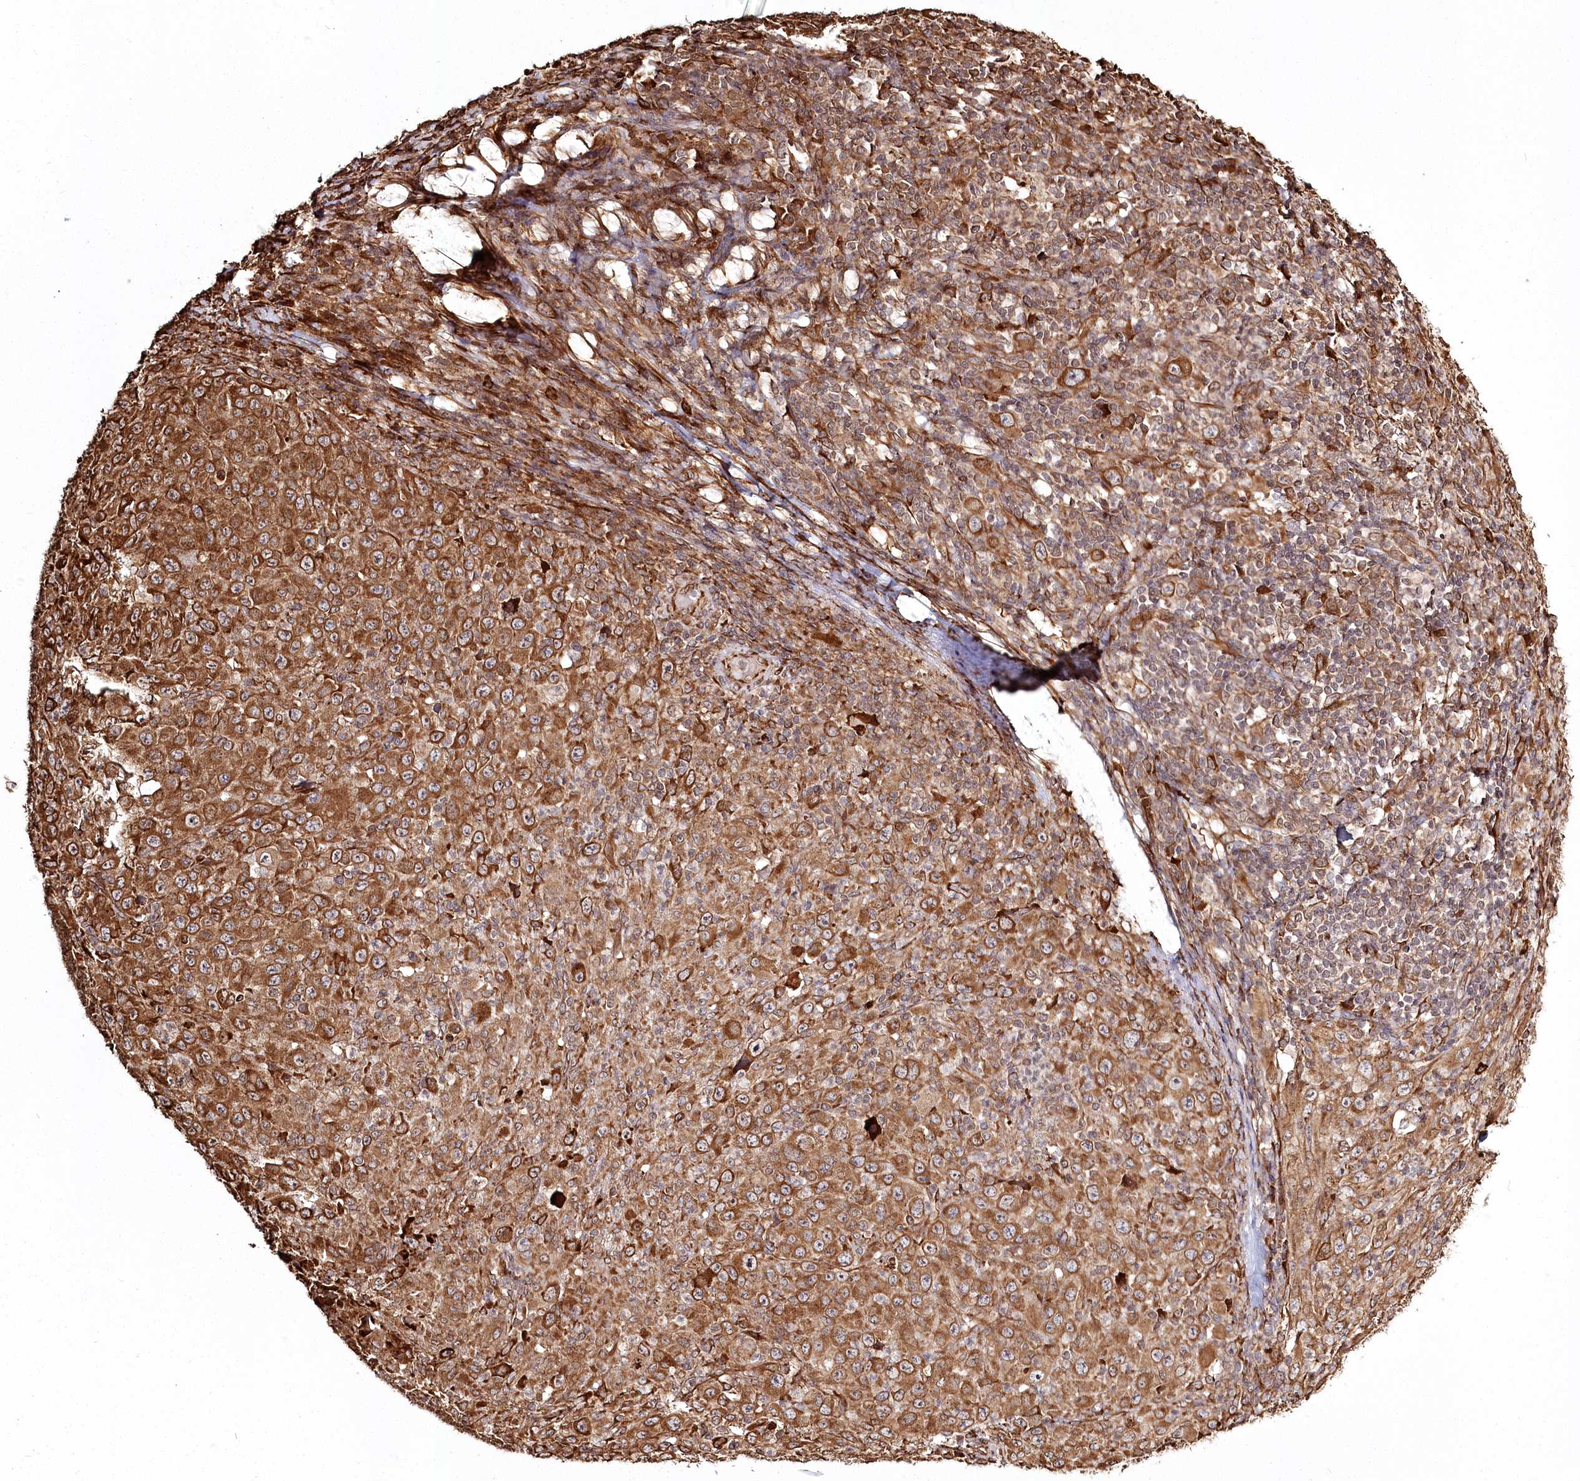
{"staining": {"intensity": "strong", "quantity": ">75%", "location": "cytoplasmic/membranous"}, "tissue": "melanoma", "cell_type": "Tumor cells", "image_type": "cancer", "snomed": [{"axis": "morphology", "description": "Malignant melanoma, Metastatic site"}, {"axis": "topography", "description": "Skin"}], "caption": "This micrograph displays IHC staining of melanoma, with high strong cytoplasmic/membranous staining in approximately >75% of tumor cells.", "gene": "FAM13A", "patient": {"sex": "female", "age": 56}}